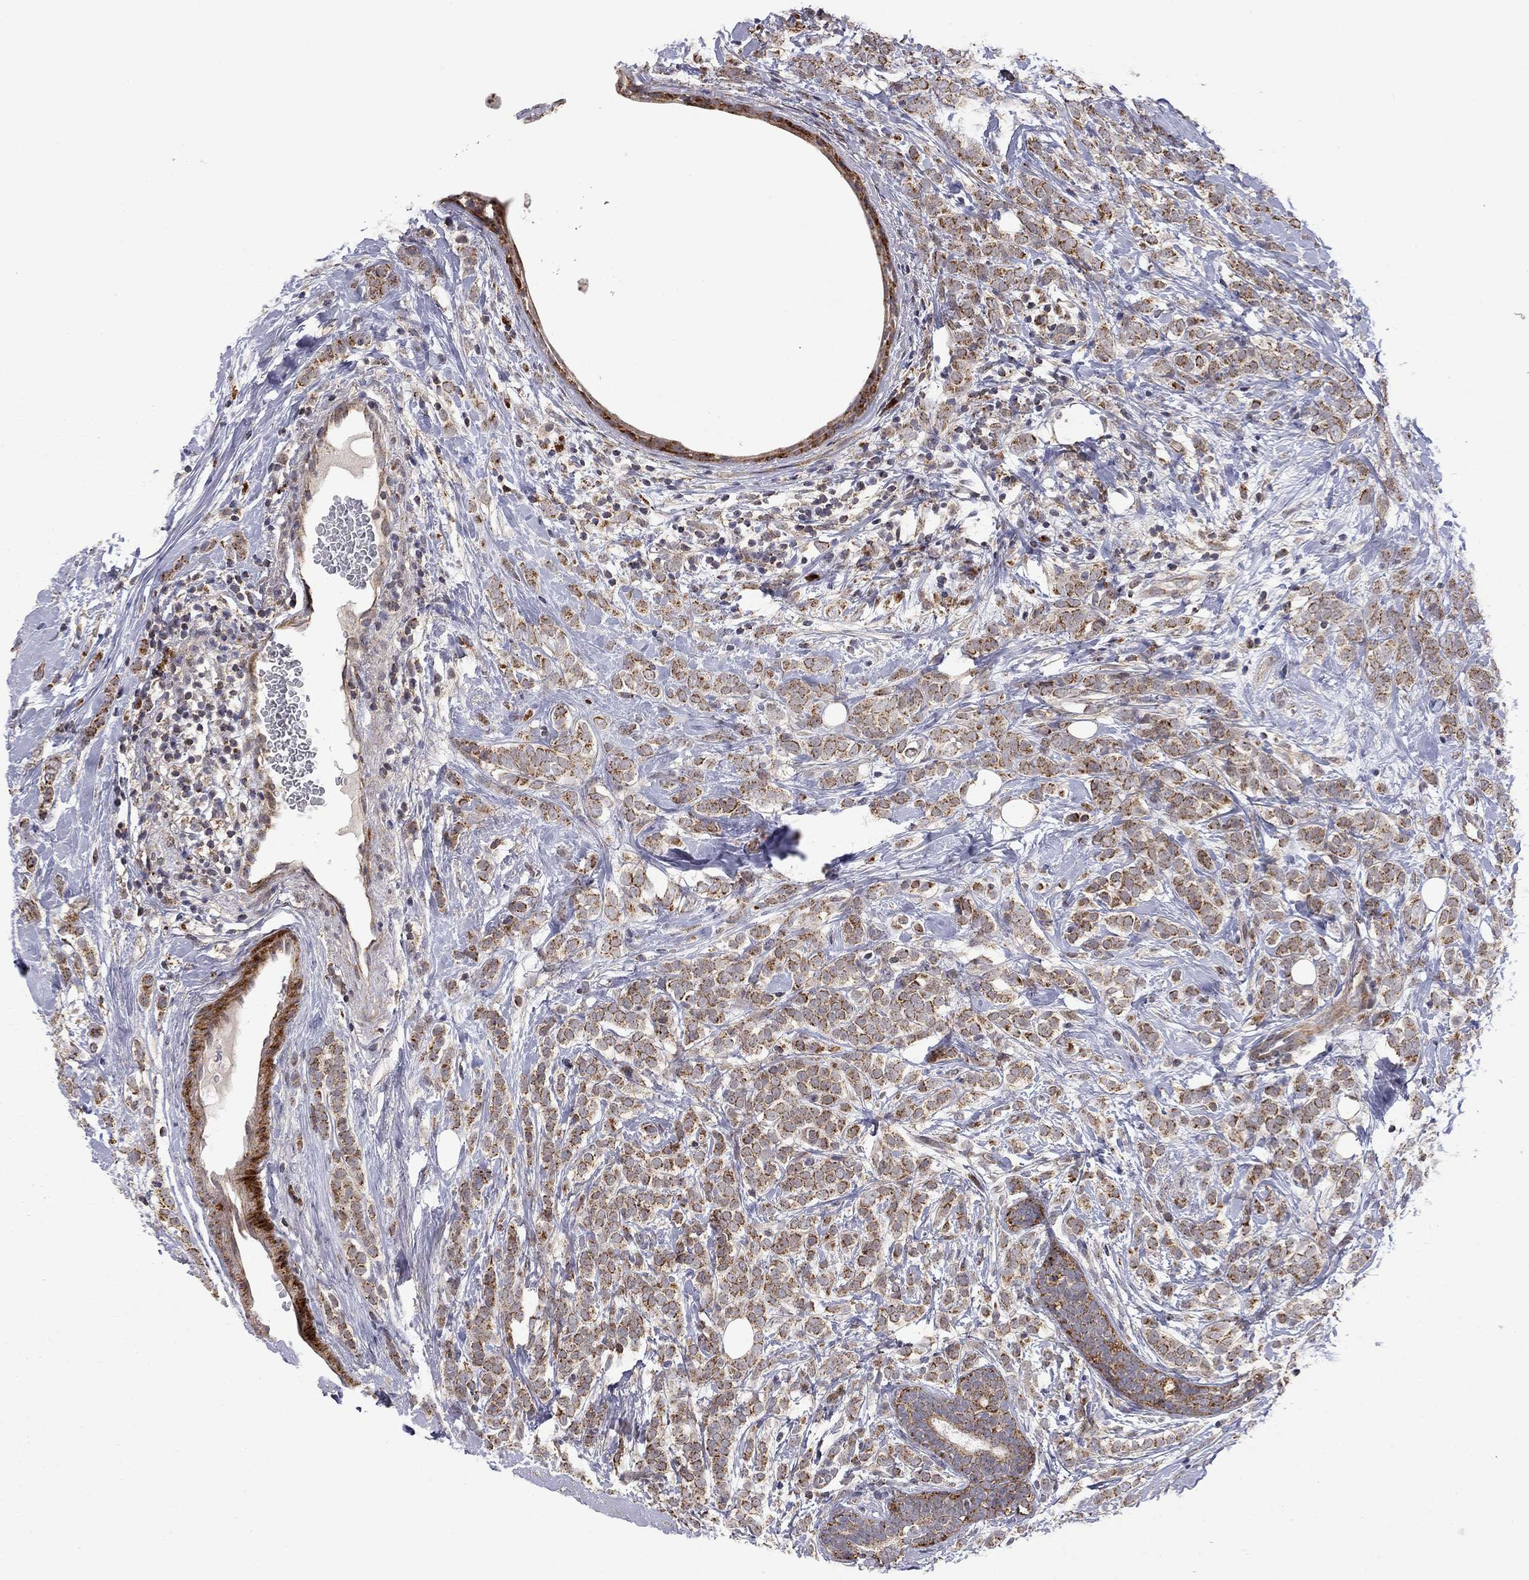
{"staining": {"intensity": "moderate", "quantity": ">75%", "location": "cytoplasmic/membranous"}, "tissue": "breast cancer", "cell_type": "Tumor cells", "image_type": "cancer", "snomed": [{"axis": "morphology", "description": "Lobular carcinoma"}, {"axis": "topography", "description": "Breast"}], "caption": "Lobular carcinoma (breast) tissue demonstrates moderate cytoplasmic/membranous expression in approximately >75% of tumor cells, visualized by immunohistochemistry.", "gene": "IDS", "patient": {"sex": "female", "age": 49}}